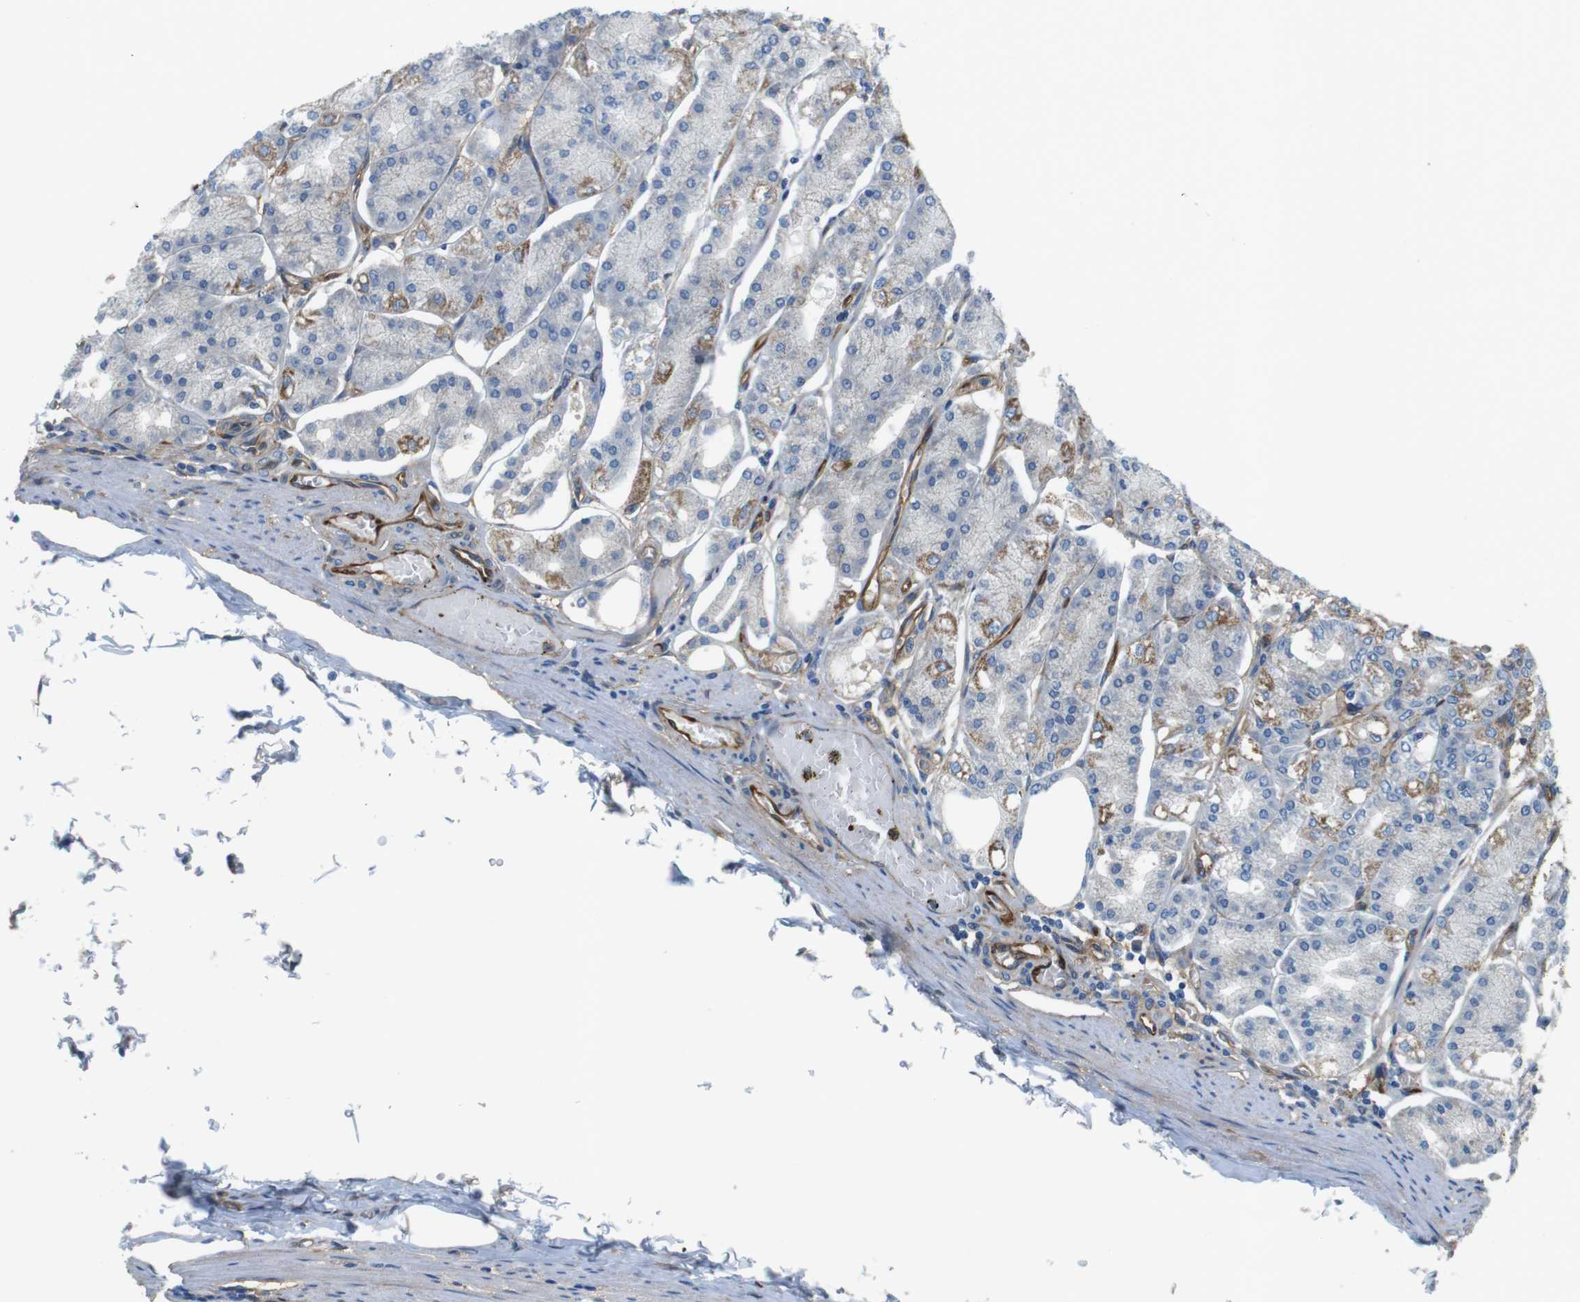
{"staining": {"intensity": "moderate", "quantity": "<25%", "location": "cytoplasmic/membranous"}, "tissue": "stomach", "cell_type": "Glandular cells", "image_type": "normal", "snomed": [{"axis": "morphology", "description": "Normal tissue, NOS"}, {"axis": "topography", "description": "Stomach, lower"}], "caption": "Immunohistochemistry (IHC) photomicrograph of normal stomach: human stomach stained using IHC shows low levels of moderate protein expression localized specifically in the cytoplasmic/membranous of glandular cells, appearing as a cytoplasmic/membranous brown color.", "gene": "EMP2", "patient": {"sex": "male", "age": 71}}